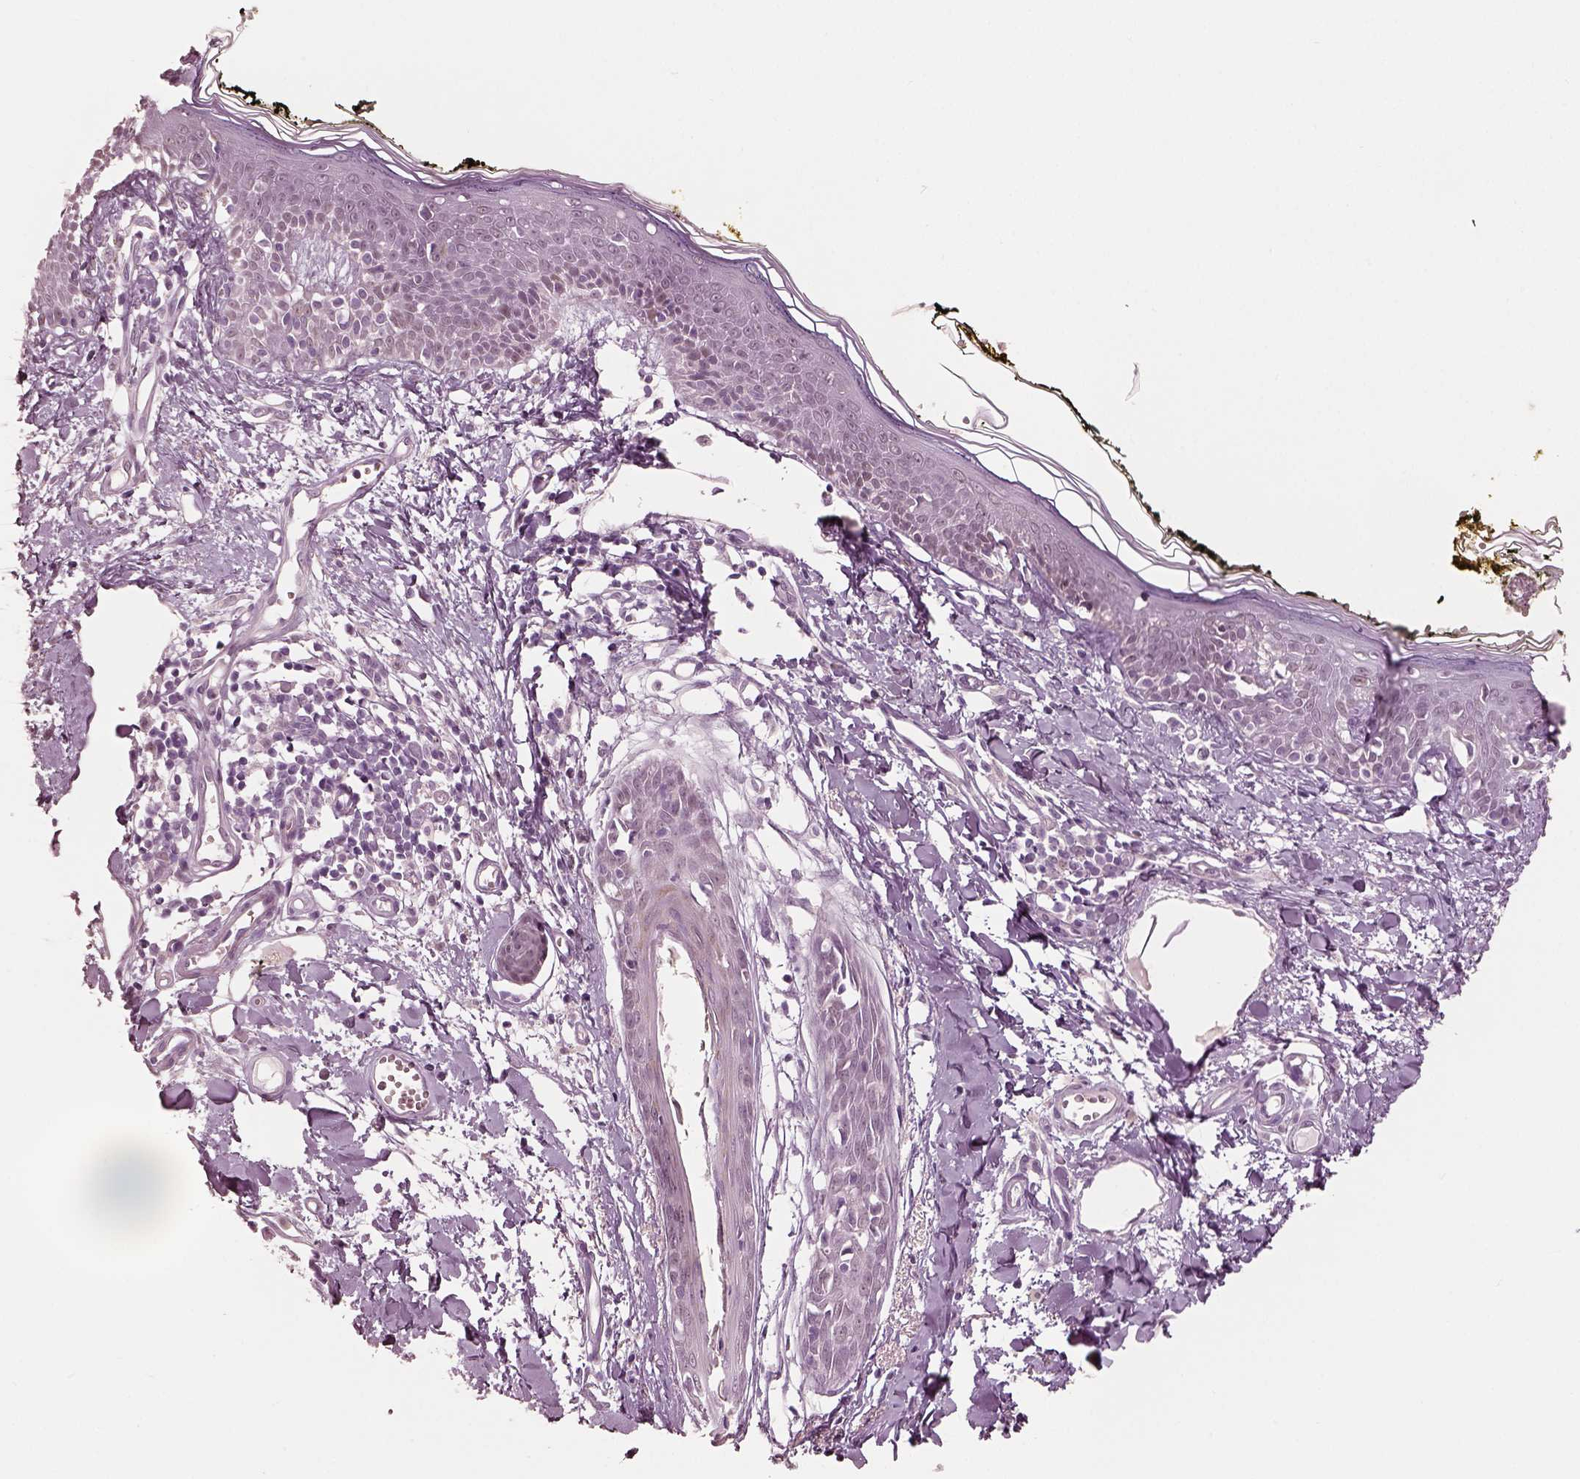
{"staining": {"intensity": "negative", "quantity": "none", "location": "none"}, "tissue": "skin", "cell_type": "Fibroblasts", "image_type": "normal", "snomed": [{"axis": "morphology", "description": "Normal tissue, NOS"}, {"axis": "topography", "description": "Skin"}], "caption": "Fibroblasts are negative for protein expression in normal human skin. Nuclei are stained in blue.", "gene": "ELSPBP1", "patient": {"sex": "male", "age": 76}}